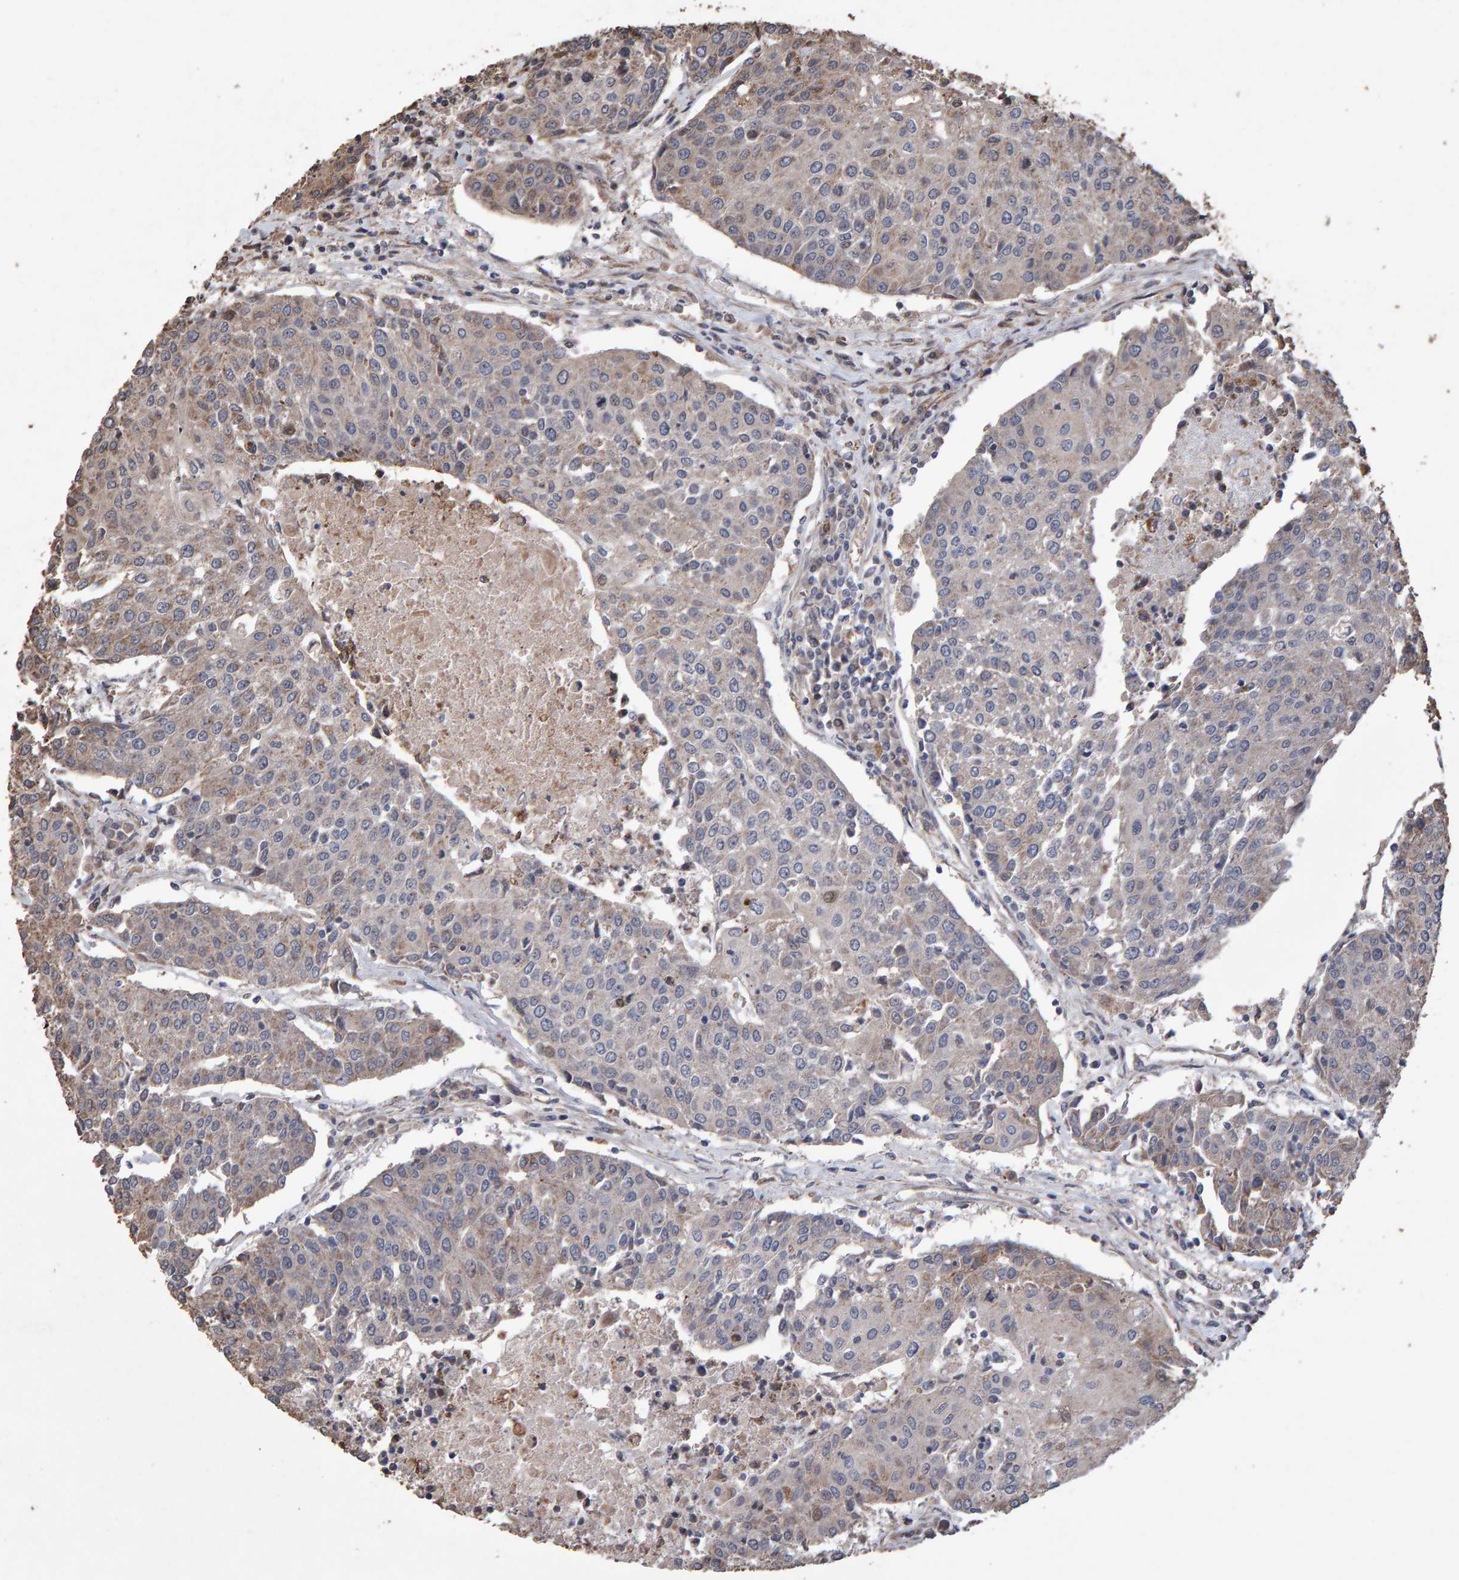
{"staining": {"intensity": "weak", "quantity": "<25%", "location": "cytoplasmic/membranous"}, "tissue": "urothelial cancer", "cell_type": "Tumor cells", "image_type": "cancer", "snomed": [{"axis": "morphology", "description": "Urothelial carcinoma, High grade"}, {"axis": "topography", "description": "Urinary bladder"}], "caption": "The immunohistochemistry histopathology image has no significant positivity in tumor cells of urothelial cancer tissue. (Brightfield microscopy of DAB immunohistochemistry (IHC) at high magnification).", "gene": "OSBP2", "patient": {"sex": "female", "age": 85}}